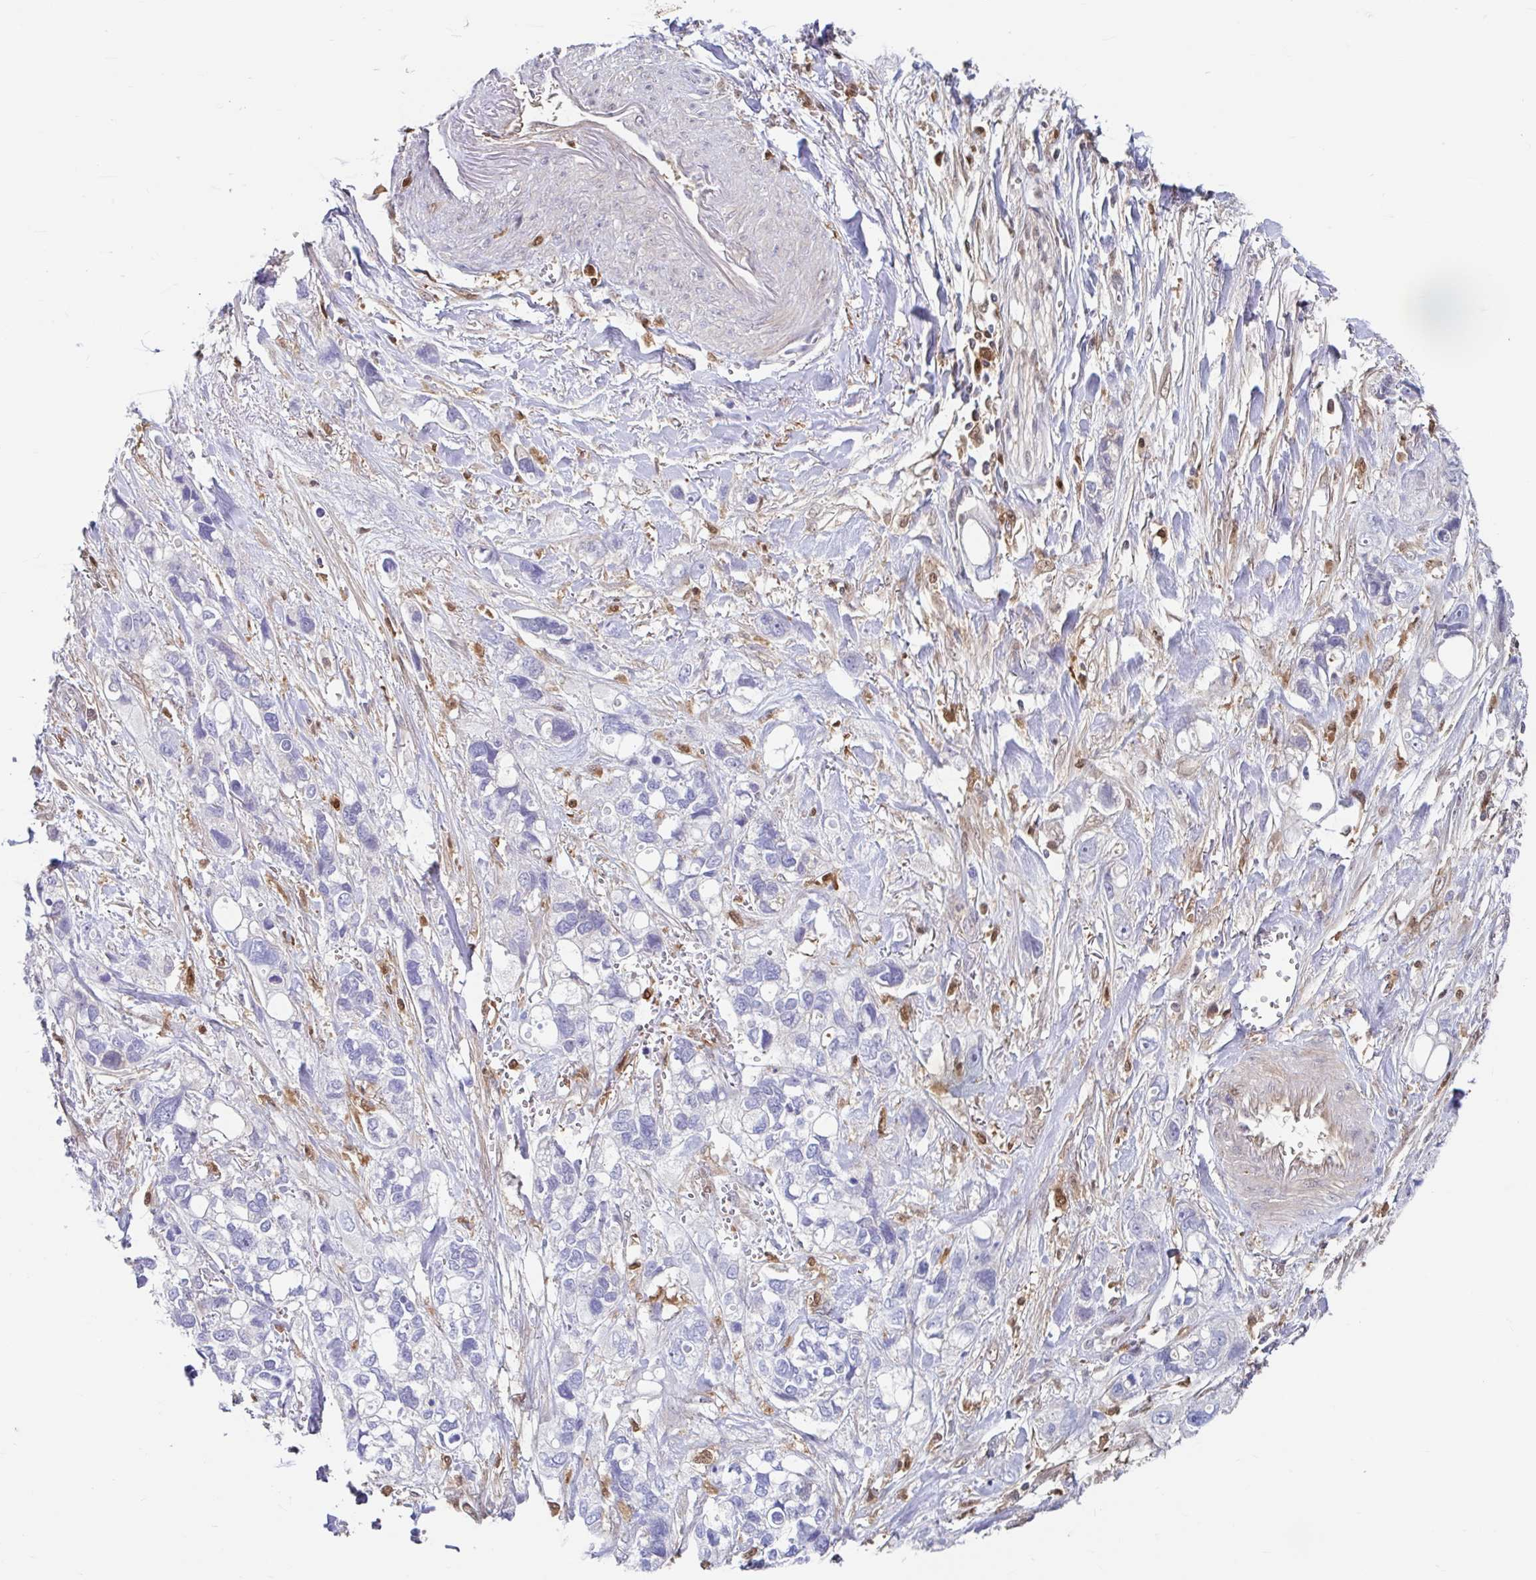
{"staining": {"intensity": "negative", "quantity": "none", "location": "none"}, "tissue": "stomach cancer", "cell_type": "Tumor cells", "image_type": "cancer", "snomed": [{"axis": "morphology", "description": "Adenocarcinoma, NOS"}, {"axis": "topography", "description": "Stomach, upper"}], "caption": "Protein analysis of stomach adenocarcinoma reveals no significant positivity in tumor cells. Brightfield microscopy of immunohistochemistry (IHC) stained with DAB (3,3'-diaminobenzidine) (brown) and hematoxylin (blue), captured at high magnification.", "gene": "BLVRA", "patient": {"sex": "female", "age": 81}}